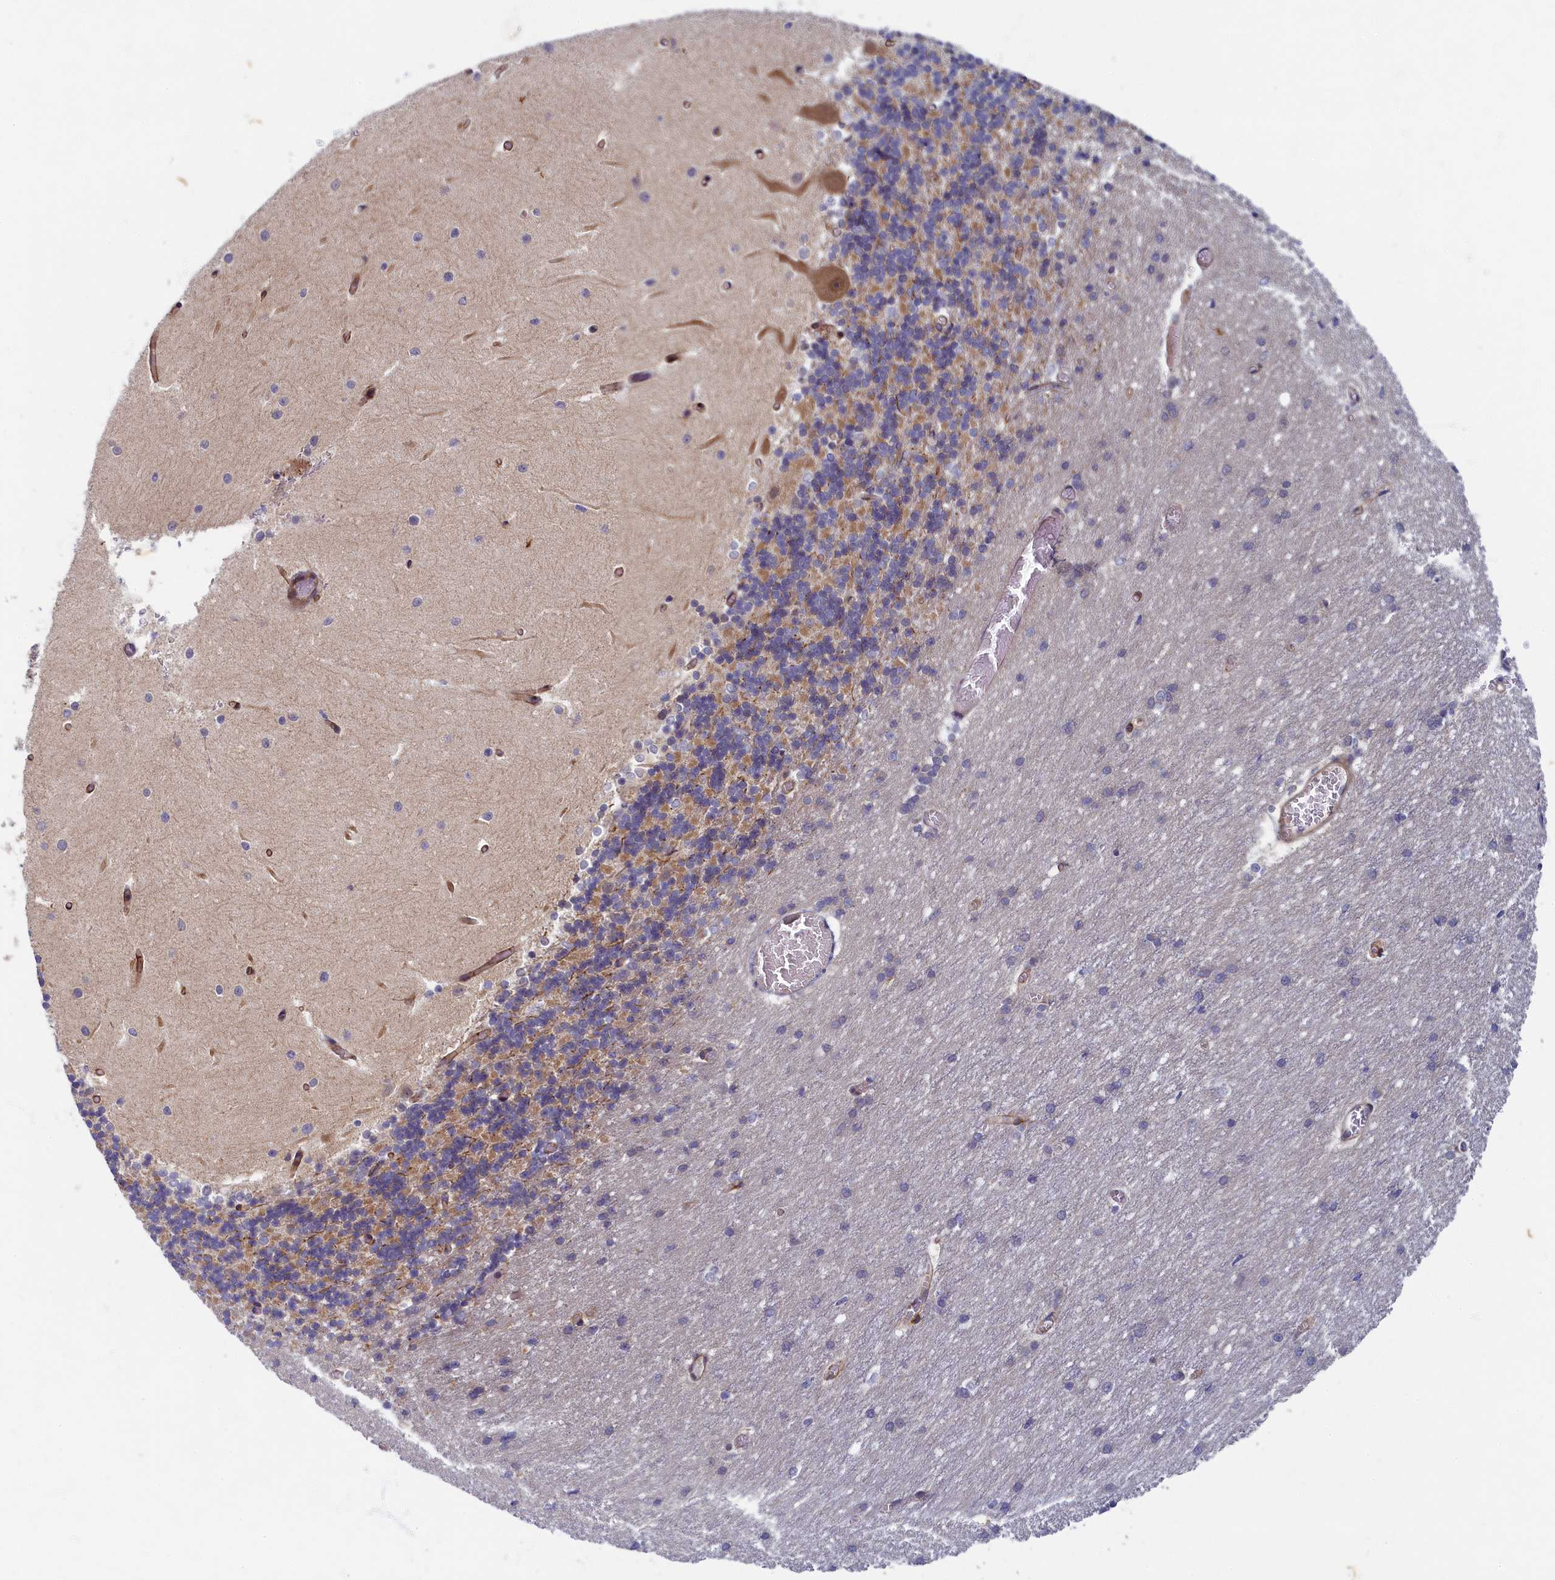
{"staining": {"intensity": "moderate", "quantity": ">75%", "location": "cytoplasmic/membranous"}, "tissue": "cerebellum", "cell_type": "Cells in granular layer", "image_type": "normal", "snomed": [{"axis": "morphology", "description": "Normal tissue, NOS"}, {"axis": "topography", "description": "Cerebellum"}], "caption": "Moderate cytoplasmic/membranous protein expression is appreciated in approximately >75% of cells in granular layer in cerebellum.", "gene": "WDR59", "patient": {"sex": "male", "age": 37}}